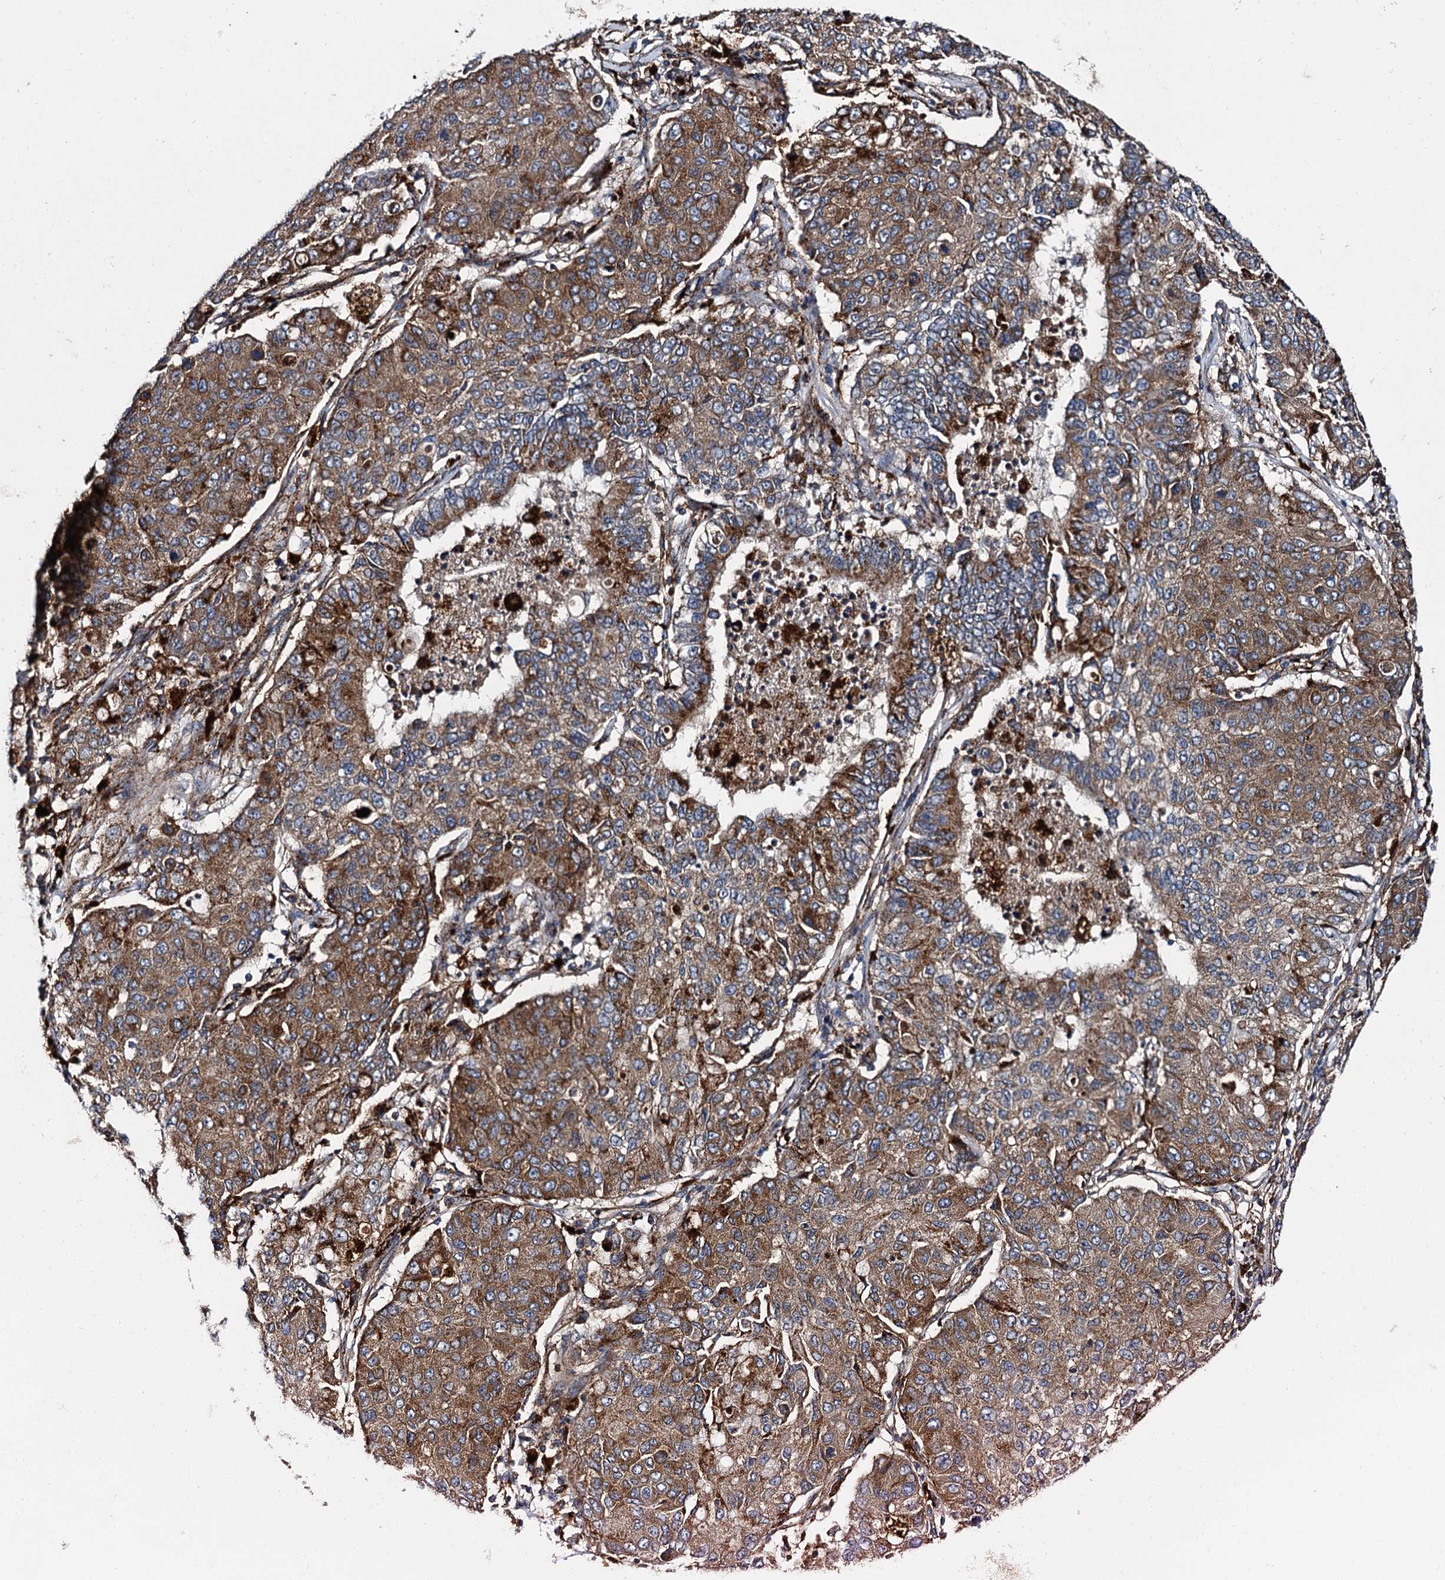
{"staining": {"intensity": "strong", "quantity": "25%-75%", "location": "cytoplasmic/membranous"}, "tissue": "lung cancer", "cell_type": "Tumor cells", "image_type": "cancer", "snomed": [{"axis": "morphology", "description": "Squamous cell carcinoma, NOS"}, {"axis": "topography", "description": "Lung"}], "caption": "A high amount of strong cytoplasmic/membranous expression is present in about 25%-75% of tumor cells in lung cancer tissue.", "gene": "GBA1", "patient": {"sex": "male", "age": 74}}